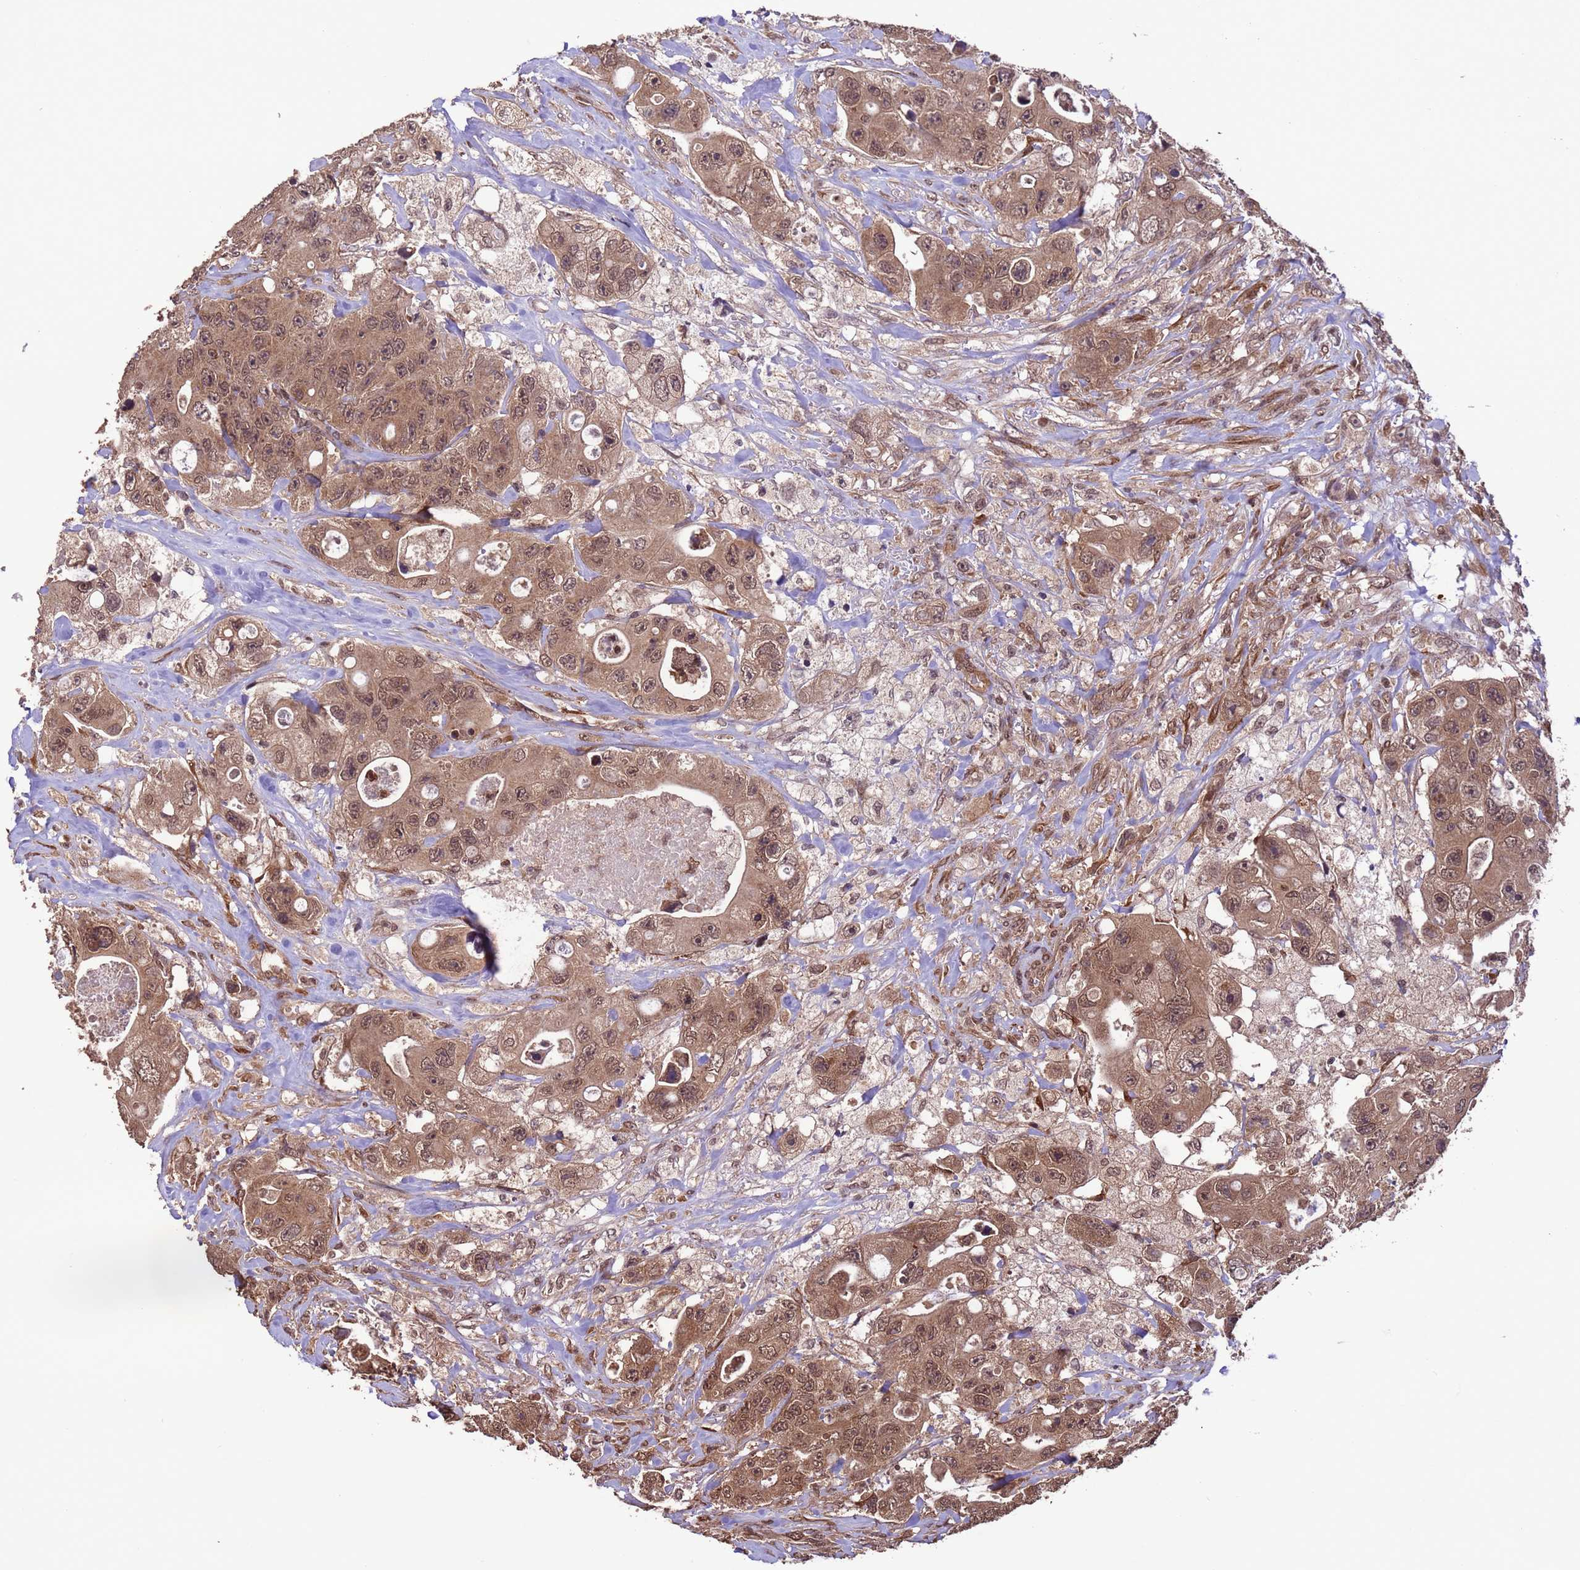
{"staining": {"intensity": "moderate", "quantity": ">75%", "location": "cytoplasmic/membranous,nuclear"}, "tissue": "colorectal cancer", "cell_type": "Tumor cells", "image_type": "cancer", "snomed": [{"axis": "morphology", "description": "Adenocarcinoma, NOS"}, {"axis": "topography", "description": "Colon"}], "caption": "Adenocarcinoma (colorectal) tissue shows moderate cytoplasmic/membranous and nuclear positivity in approximately >75% of tumor cells Immunohistochemistry (ihc) stains the protein in brown and the nuclei are stained blue.", "gene": "VSTM4", "patient": {"sex": "female", "age": 46}}